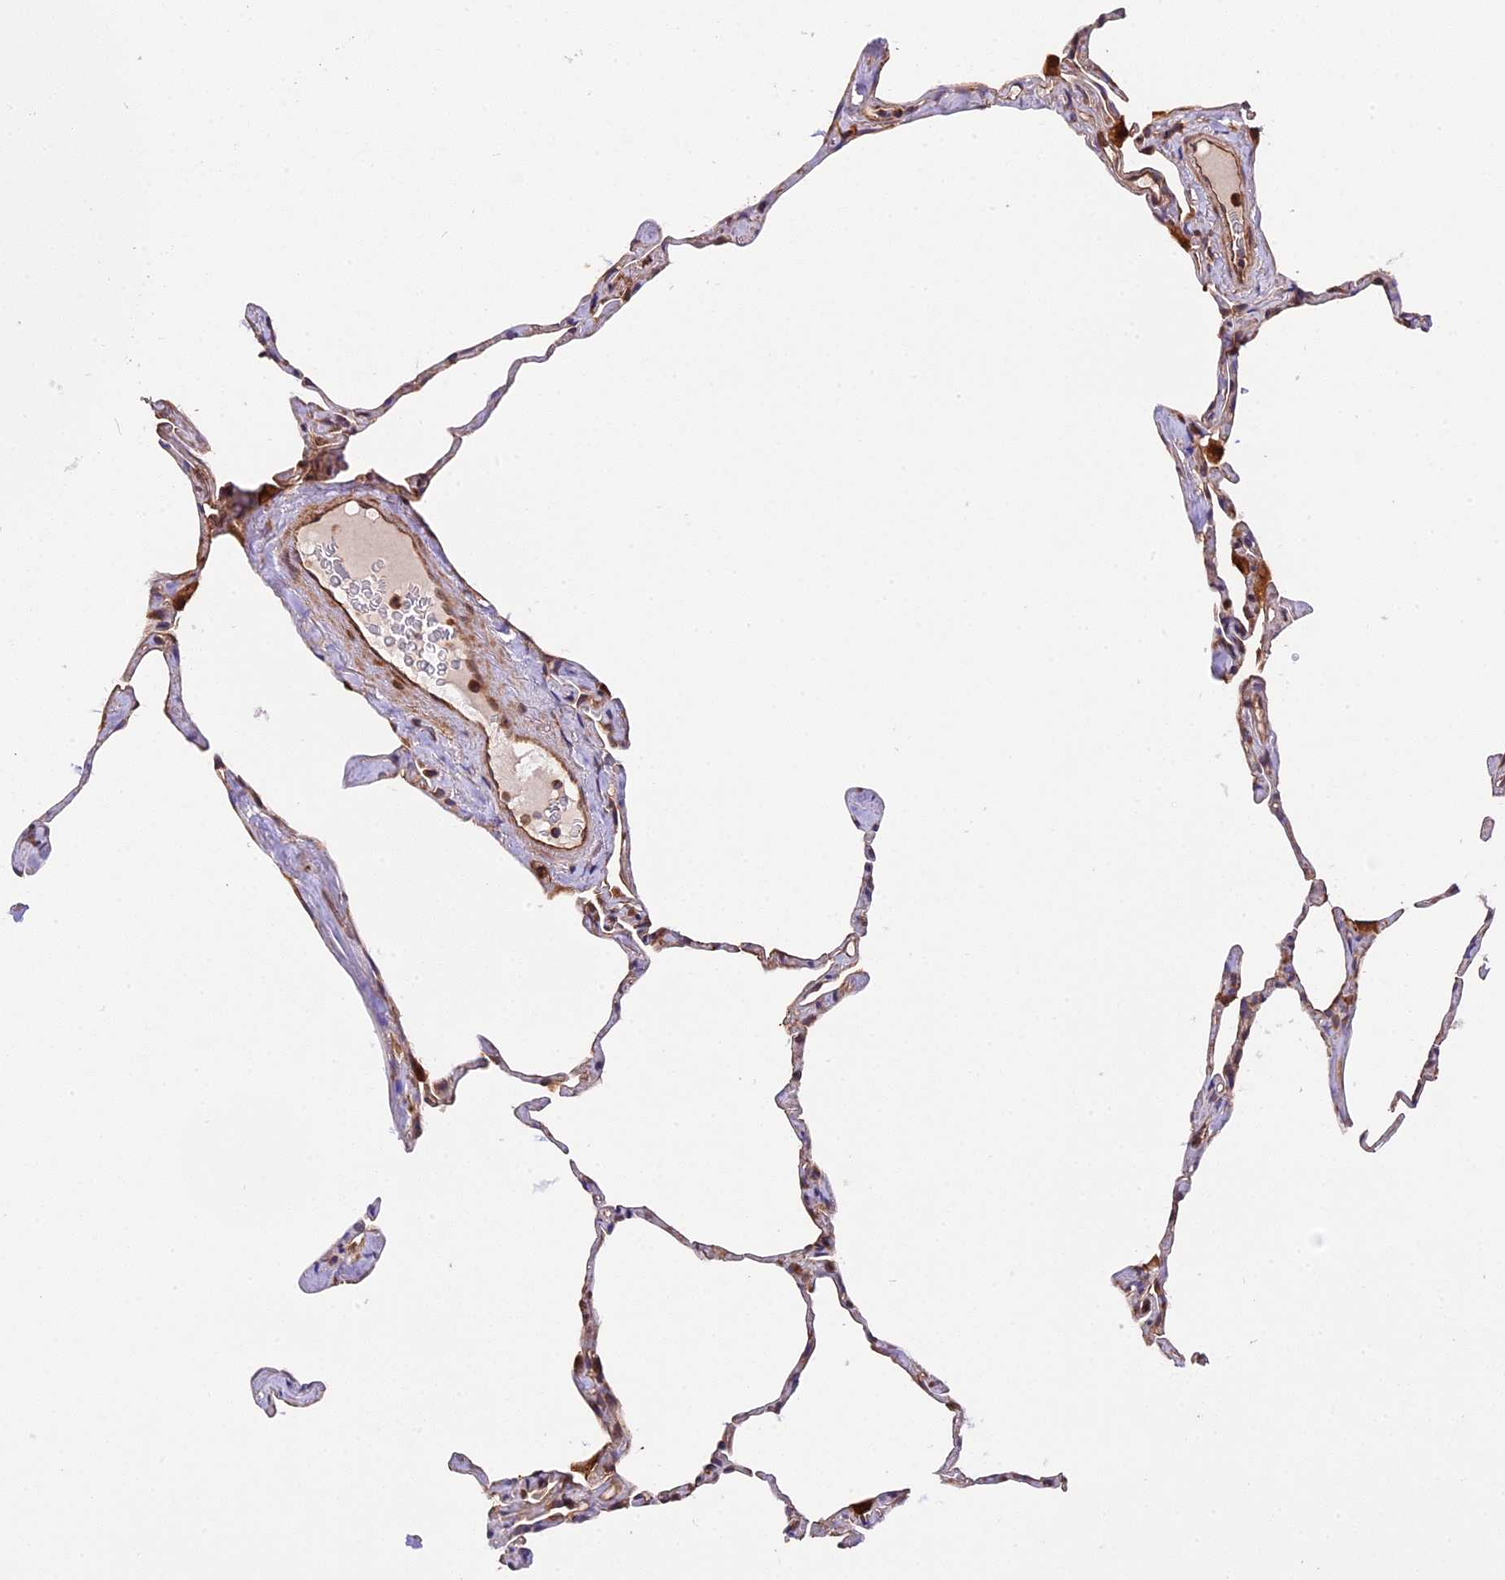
{"staining": {"intensity": "weak", "quantity": "25%-75%", "location": "cytoplasmic/membranous"}, "tissue": "lung", "cell_type": "Alveolar cells", "image_type": "normal", "snomed": [{"axis": "morphology", "description": "Normal tissue, NOS"}, {"axis": "topography", "description": "Lung"}], "caption": "Immunohistochemistry photomicrograph of normal lung stained for a protein (brown), which reveals low levels of weak cytoplasmic/membranous expression in approximately 25%-75% of alveolar cells.", "gene": "HERPUD1", "patient": {"sex": "male", "age": 65}}